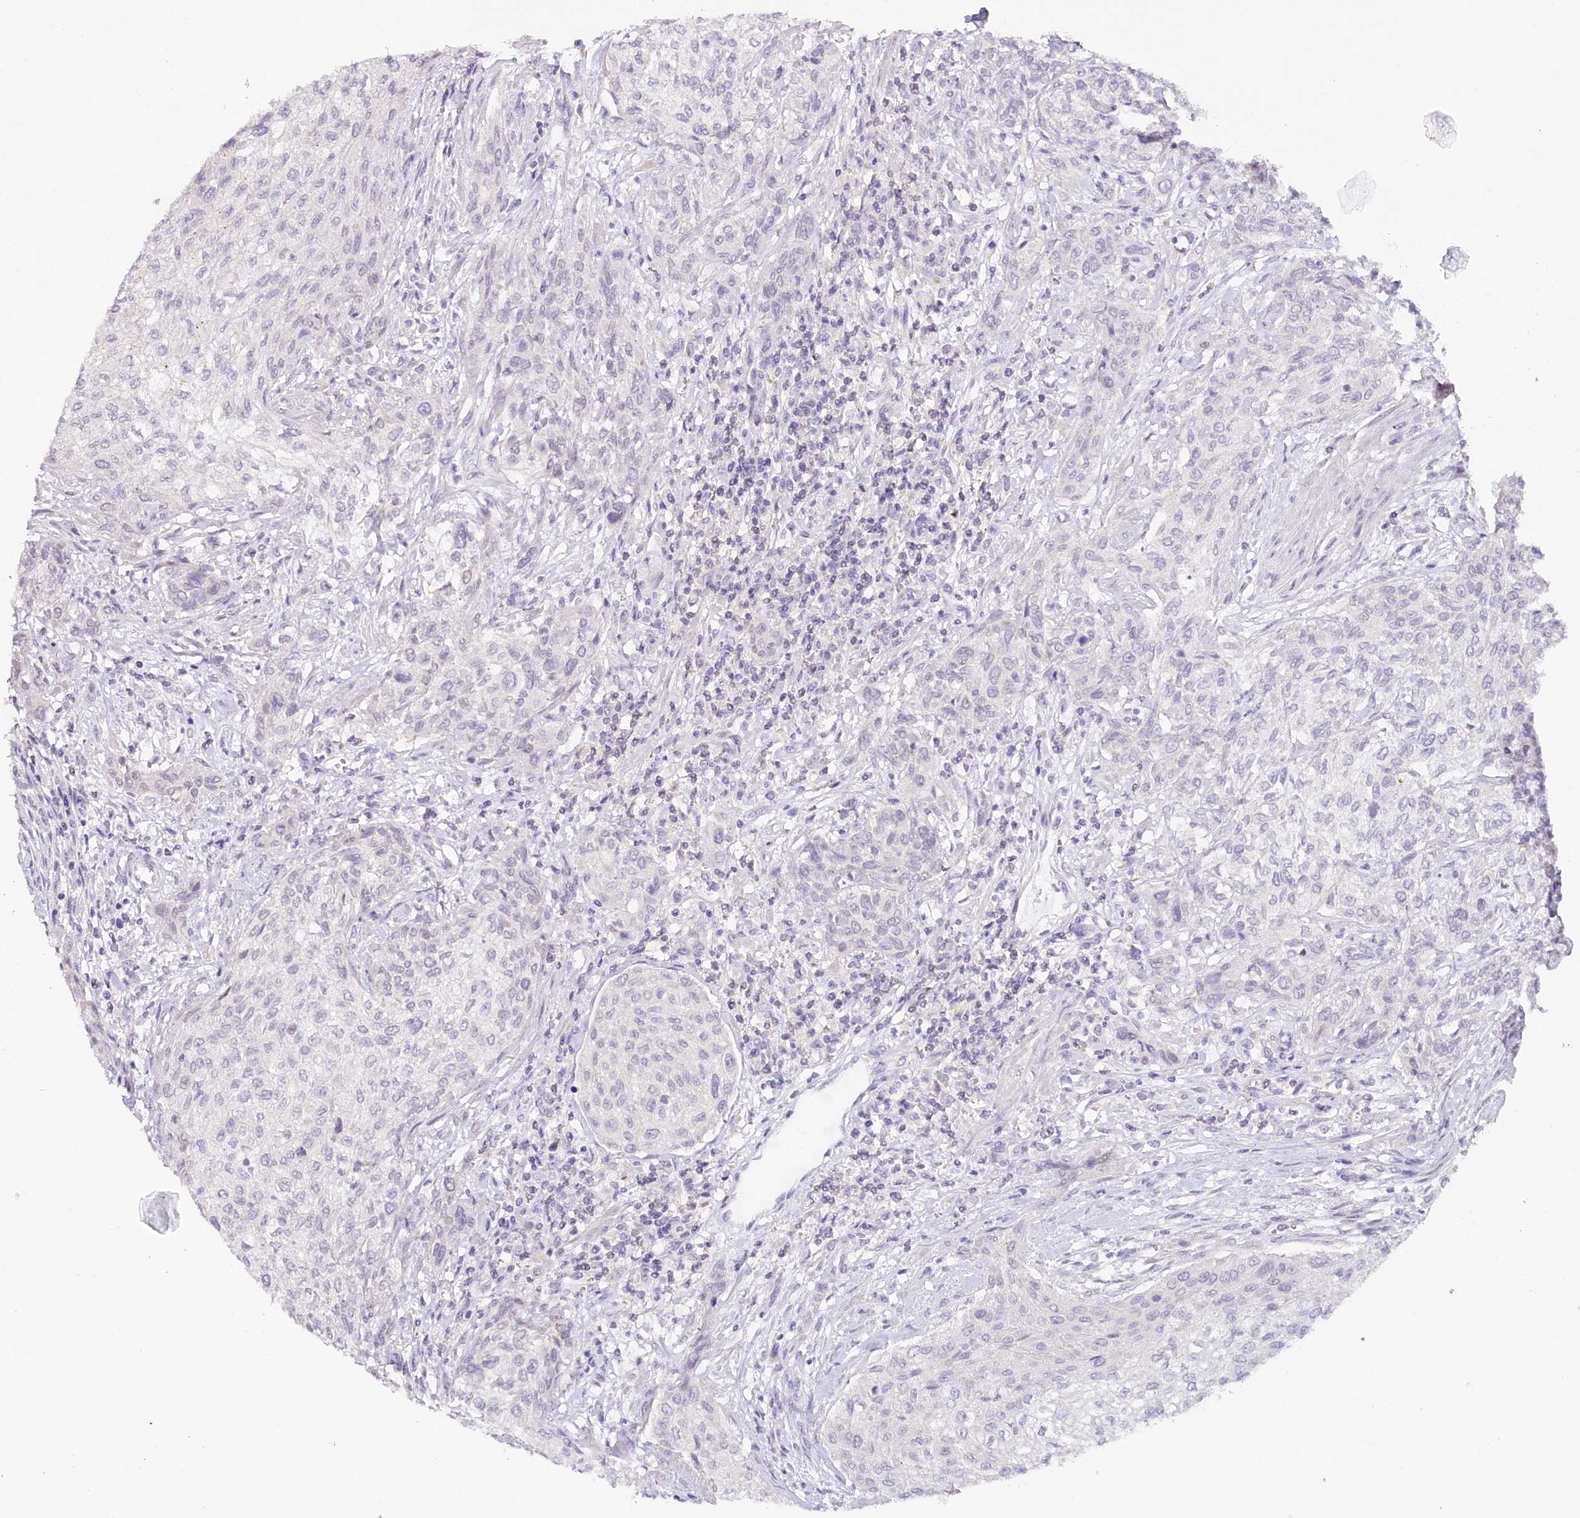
{"staining": {"intensity": "negative", "quantity": "none", "location": "none"}, "tissue": "urothelial cancer", "cell_type": "Tumor cells", "image_type": "cancer", "snomed": [{"axis": "morphology", "description": "Normal tissue, NOS"}, {"axis": "morphology", "description": "Urothelial carcinoma, NOS"}, {"axis": "topography", "description": "Urinary bladder"}, {"axis": "topography", "description": "Peripheral nerve tissue"}], "caption": "This is an immunohistochemistry image of human transitional cell carcinoma. There is no expression in tumor cells.", "gene": "TP53", "patient": {"sex": "male", "age": 35}}